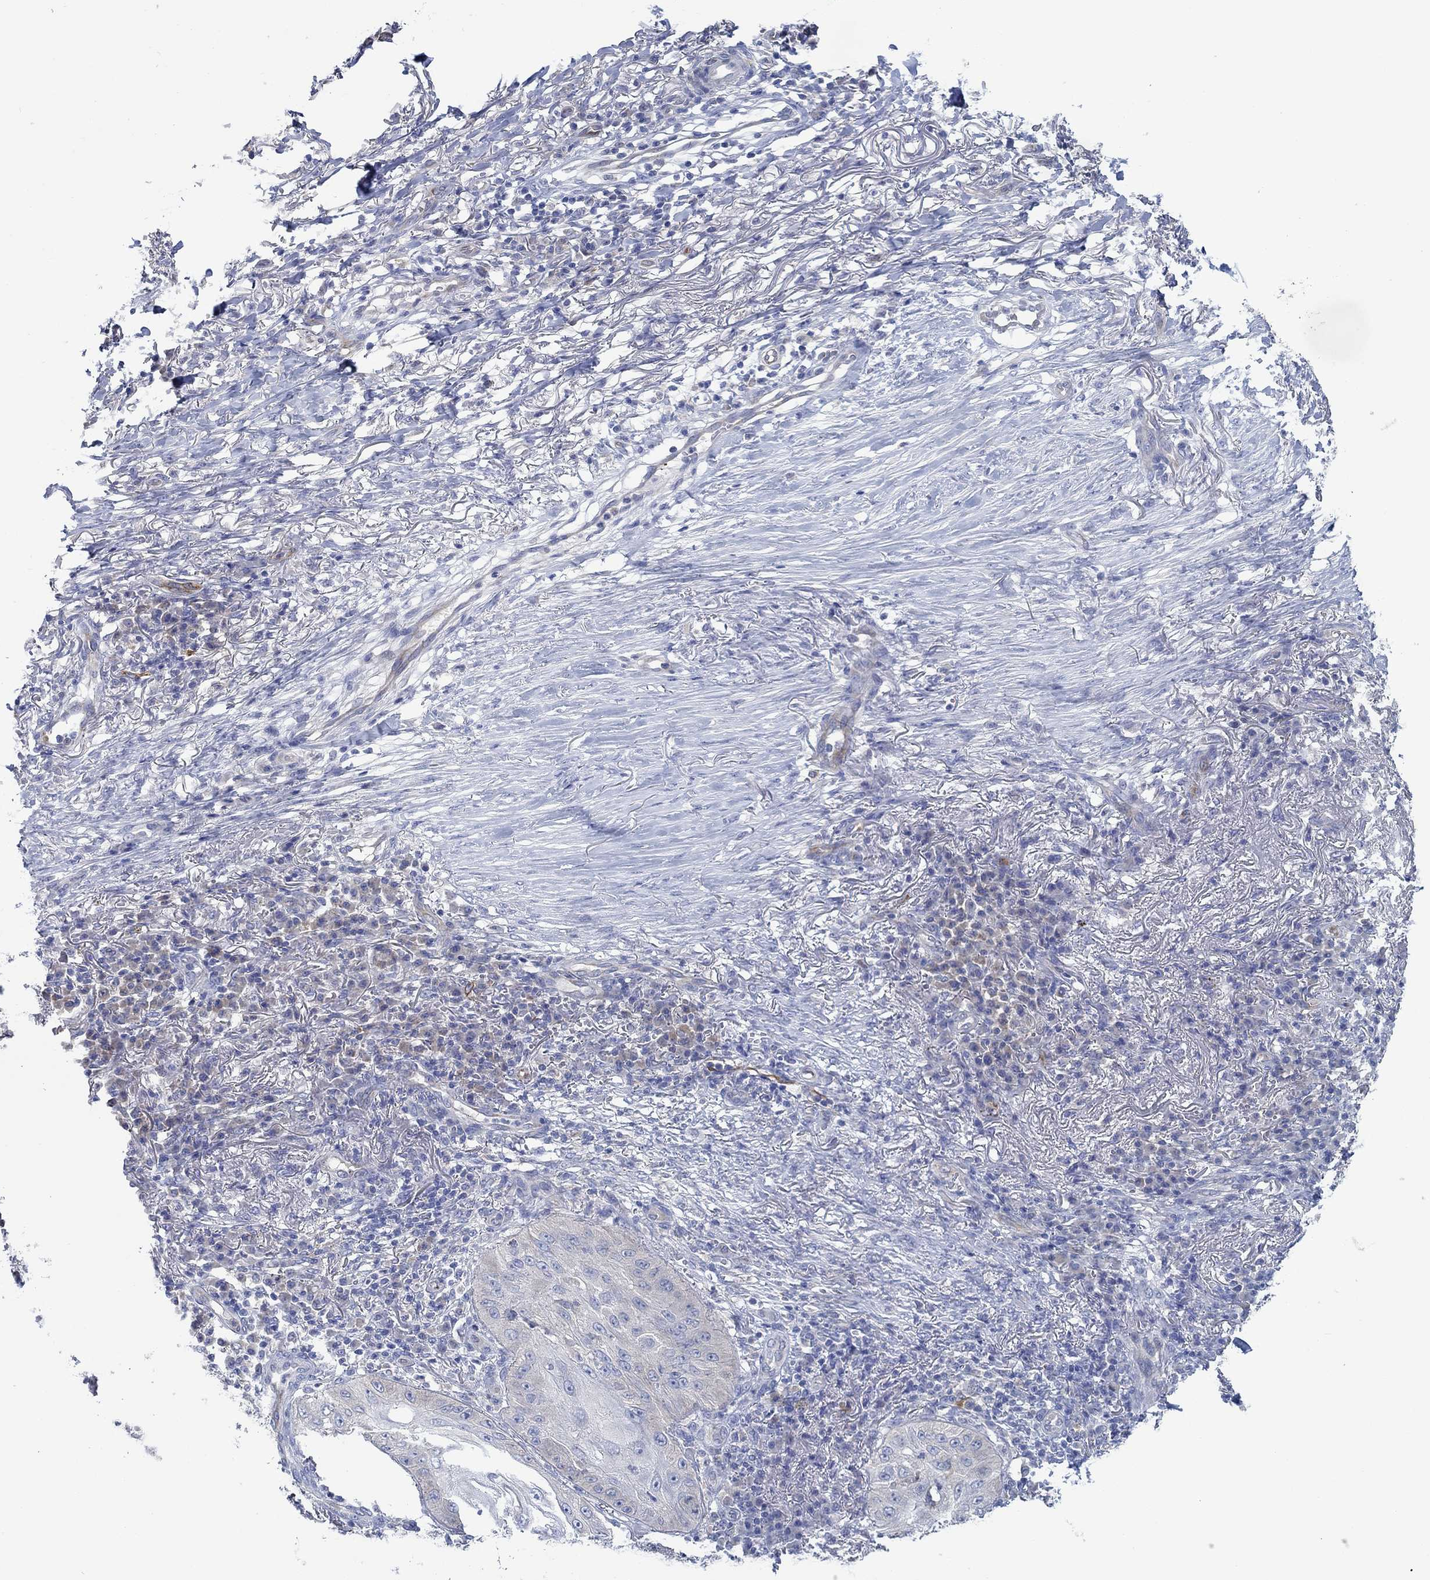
{"staining": {"intensity": "negative", "quantity": "none", "location": "none"}, "tissue": "skin cancer", "cell_type": "Tumor cells", "image_type": "cancer", "snomed": [{"axis": "morphology", "description": "Squamous cell carcinoma, NOS"}, {"axis": "topography", "description": "Skin"}], "caption": "Immunohistochemical staining of skin squamous cell carcinoma reveals no significant staining in tumor cells.", "gene": "SLC27A3", "patient": {"sex": "male", "age": 70}}